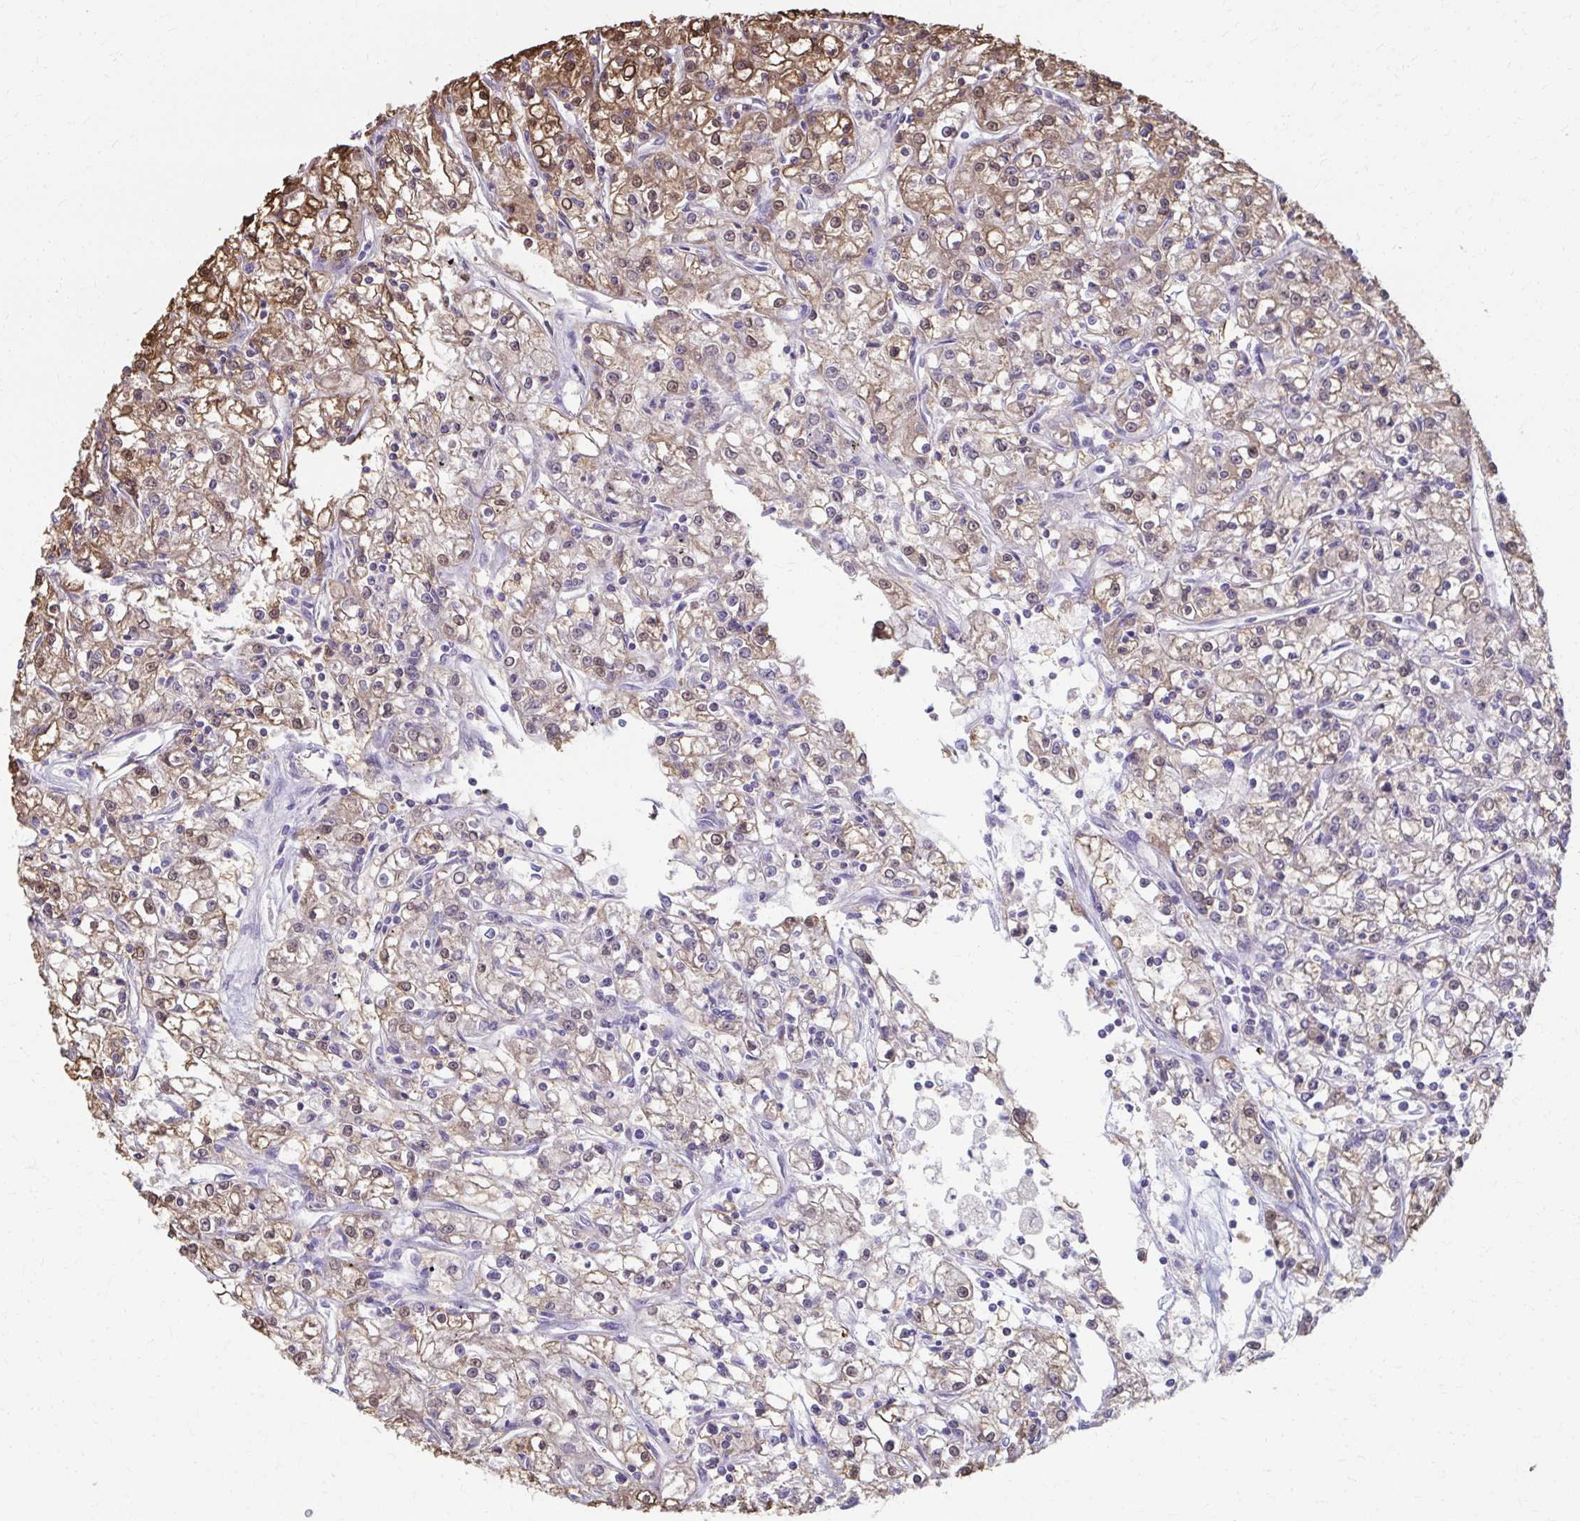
{"staining": {"intensity": "moderate", "quantity": "<25%", "location": "cytoplasmic/membranous,nuclear"}, "tissue": "renal cancer", "cell_type": "Tumor cells", "image_type": "cancer", "snomed": [{"axis": "morphology", "description": "Adenocarcinoma, NOS"}, {"axis": "topography", "description": "Kidney"}], "caption": "Immunohistochemistry of renal cancer (adenocarcinoma) shows low levels of moderate cytoplasmic/membranous and nuclear positivity in approximately <25% of tumor cells.", "gene": "ING4", "patient": {"sex": "female", "age": 59}}